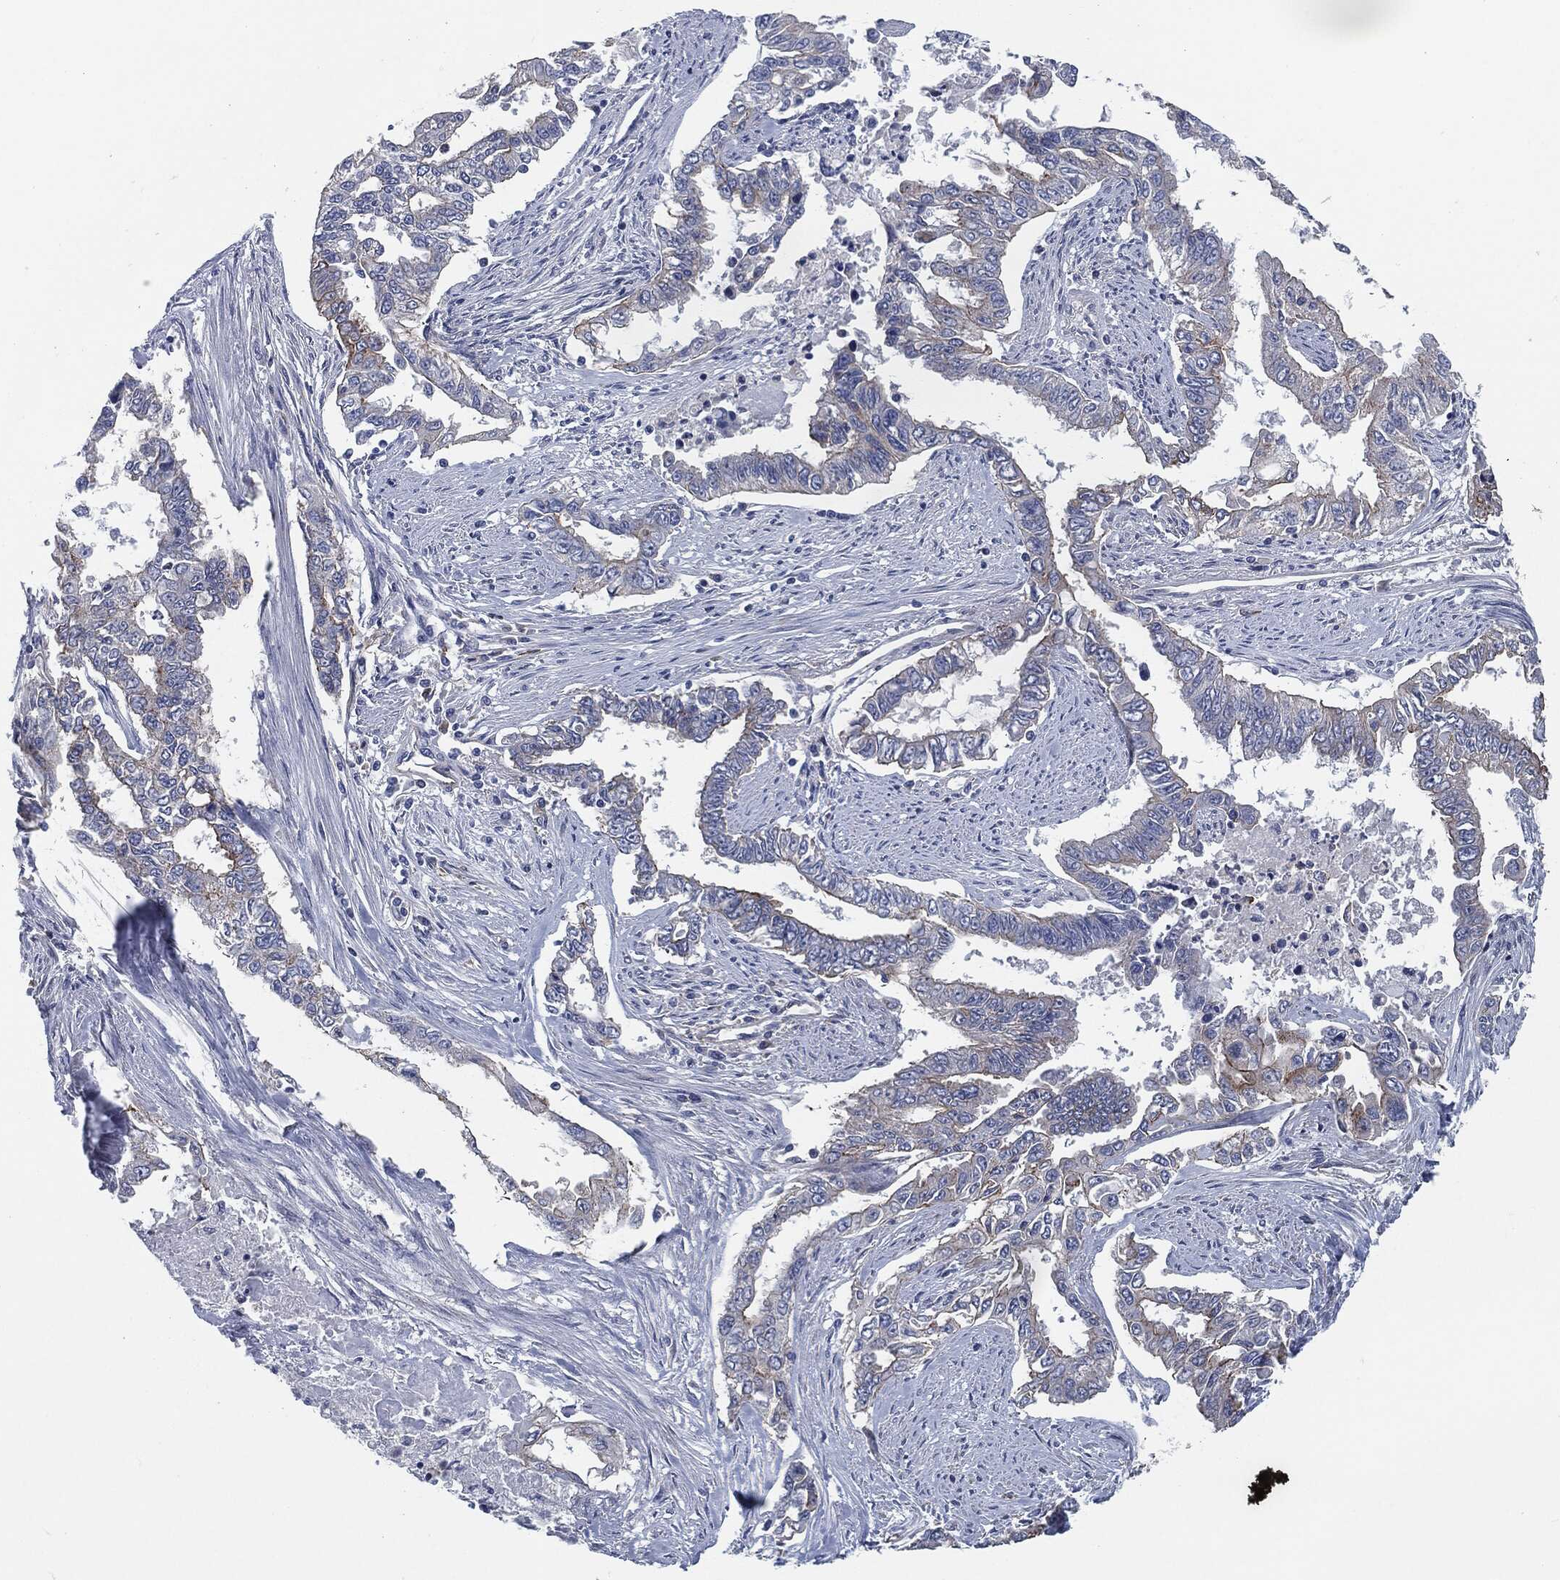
{"staining": {"intensity": "negative", "quantity": "none", "location": "none"}, "tissue": "endometrial cancer", "cell_type": "Tumor cells", "image_type": "cancer", "snomed": [{"axis": "morphology", "description": "Adenocarcinoma, NOS"}, {"axis": "topography", "description": "Uterus"}], "caption": "Human endometrial cancer stained for a protein using immunohistochemistry demonstrates no positivity in tumor cells.", "gene": "SVIL", "patient": {"sex": "female", "age": 59}}